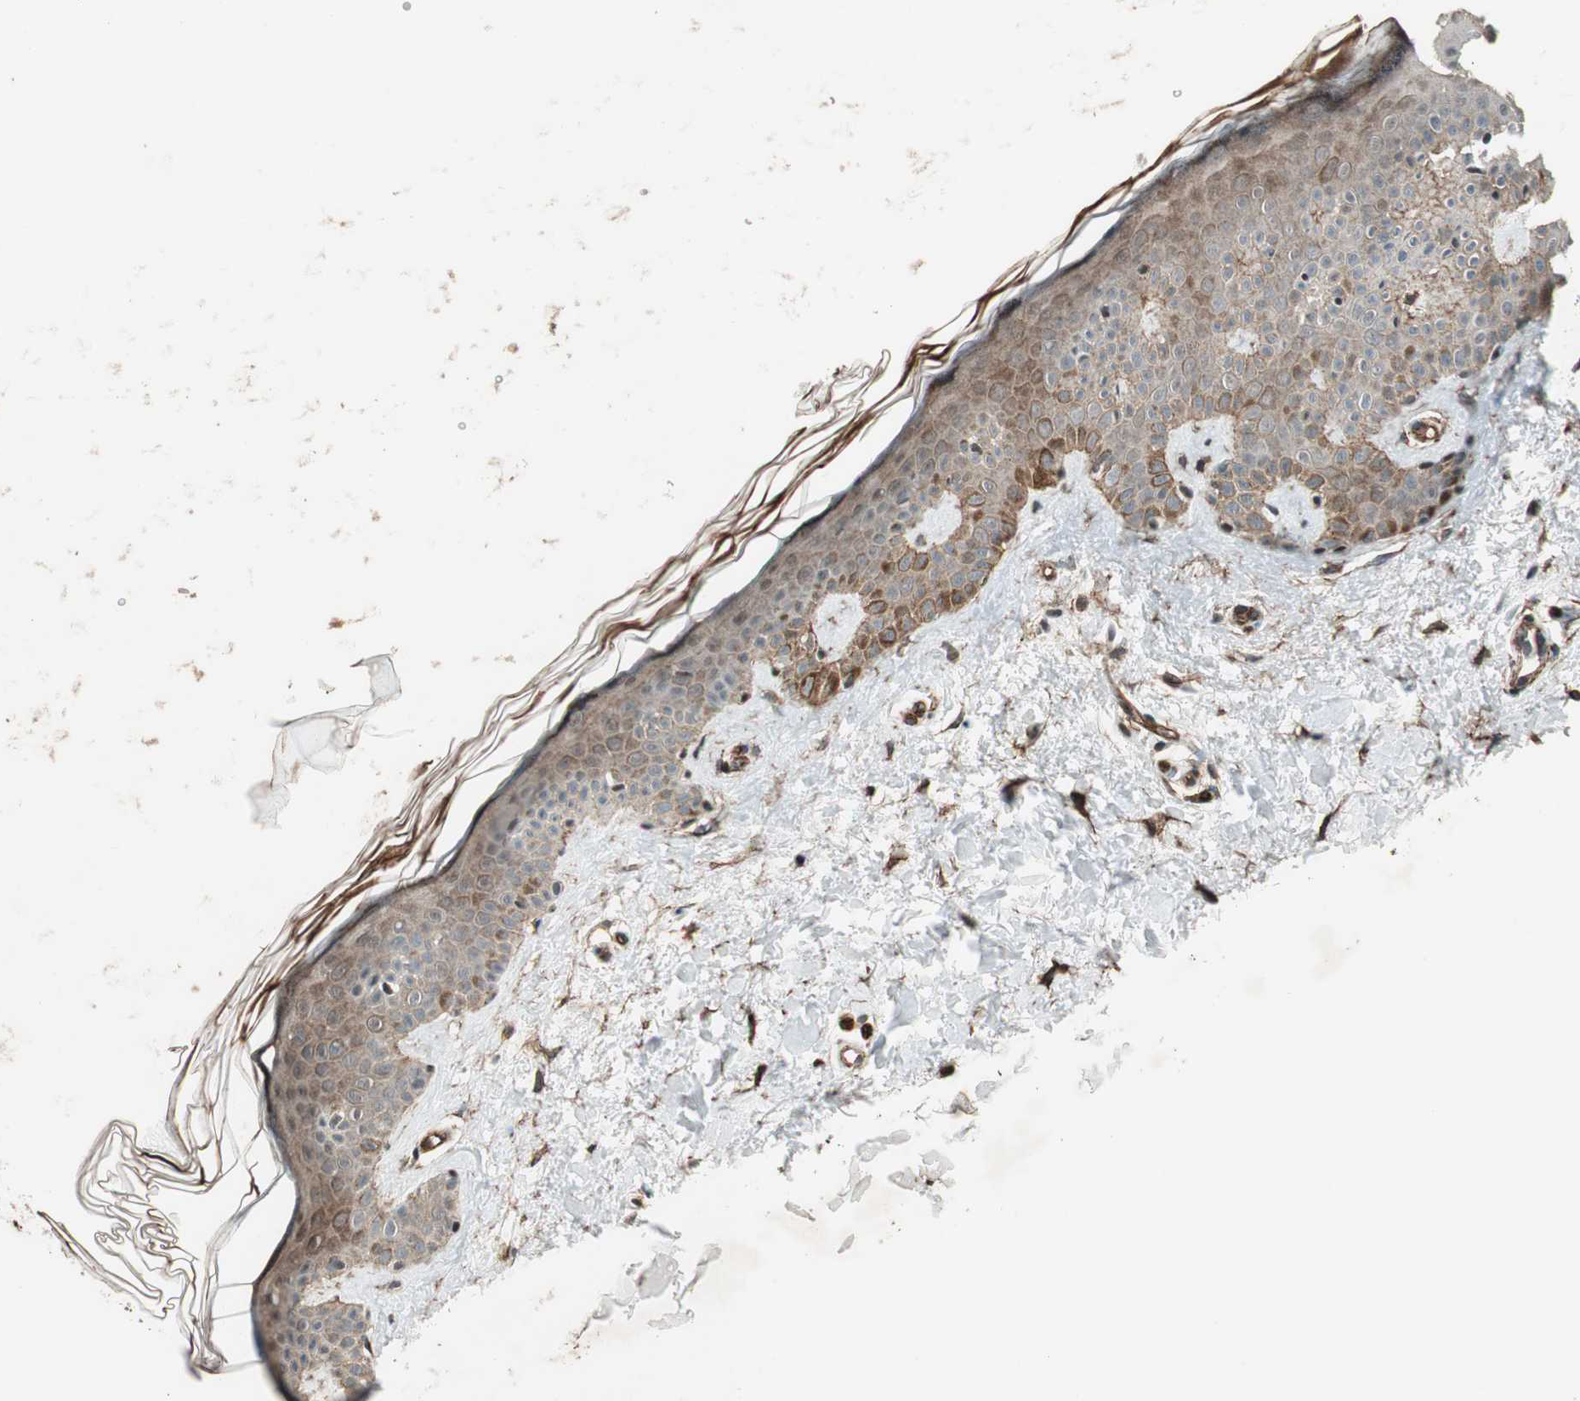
{"staining": {"intensity": "moderate", "quantity": ">75%", "location": "cytoplasmic/membranous,nuclear"}, "tissue": "skin", "cell_type": "Fibroblasts", "image_type": "normal", "snomed": [{"axis": "morphology", "description": "Normal tissue, NOS"}, {"axis": "topography", "description": "Skin"}], "caption": "Immunohistochemical staining of unremarkable skin demonstrates medium levels of moderate cytoplasmic/membranous,nuclear positivity in approximately >75% of fibroblasts.", "gene": "CDK19", "patient": {"sex": "male", "age": 67}}